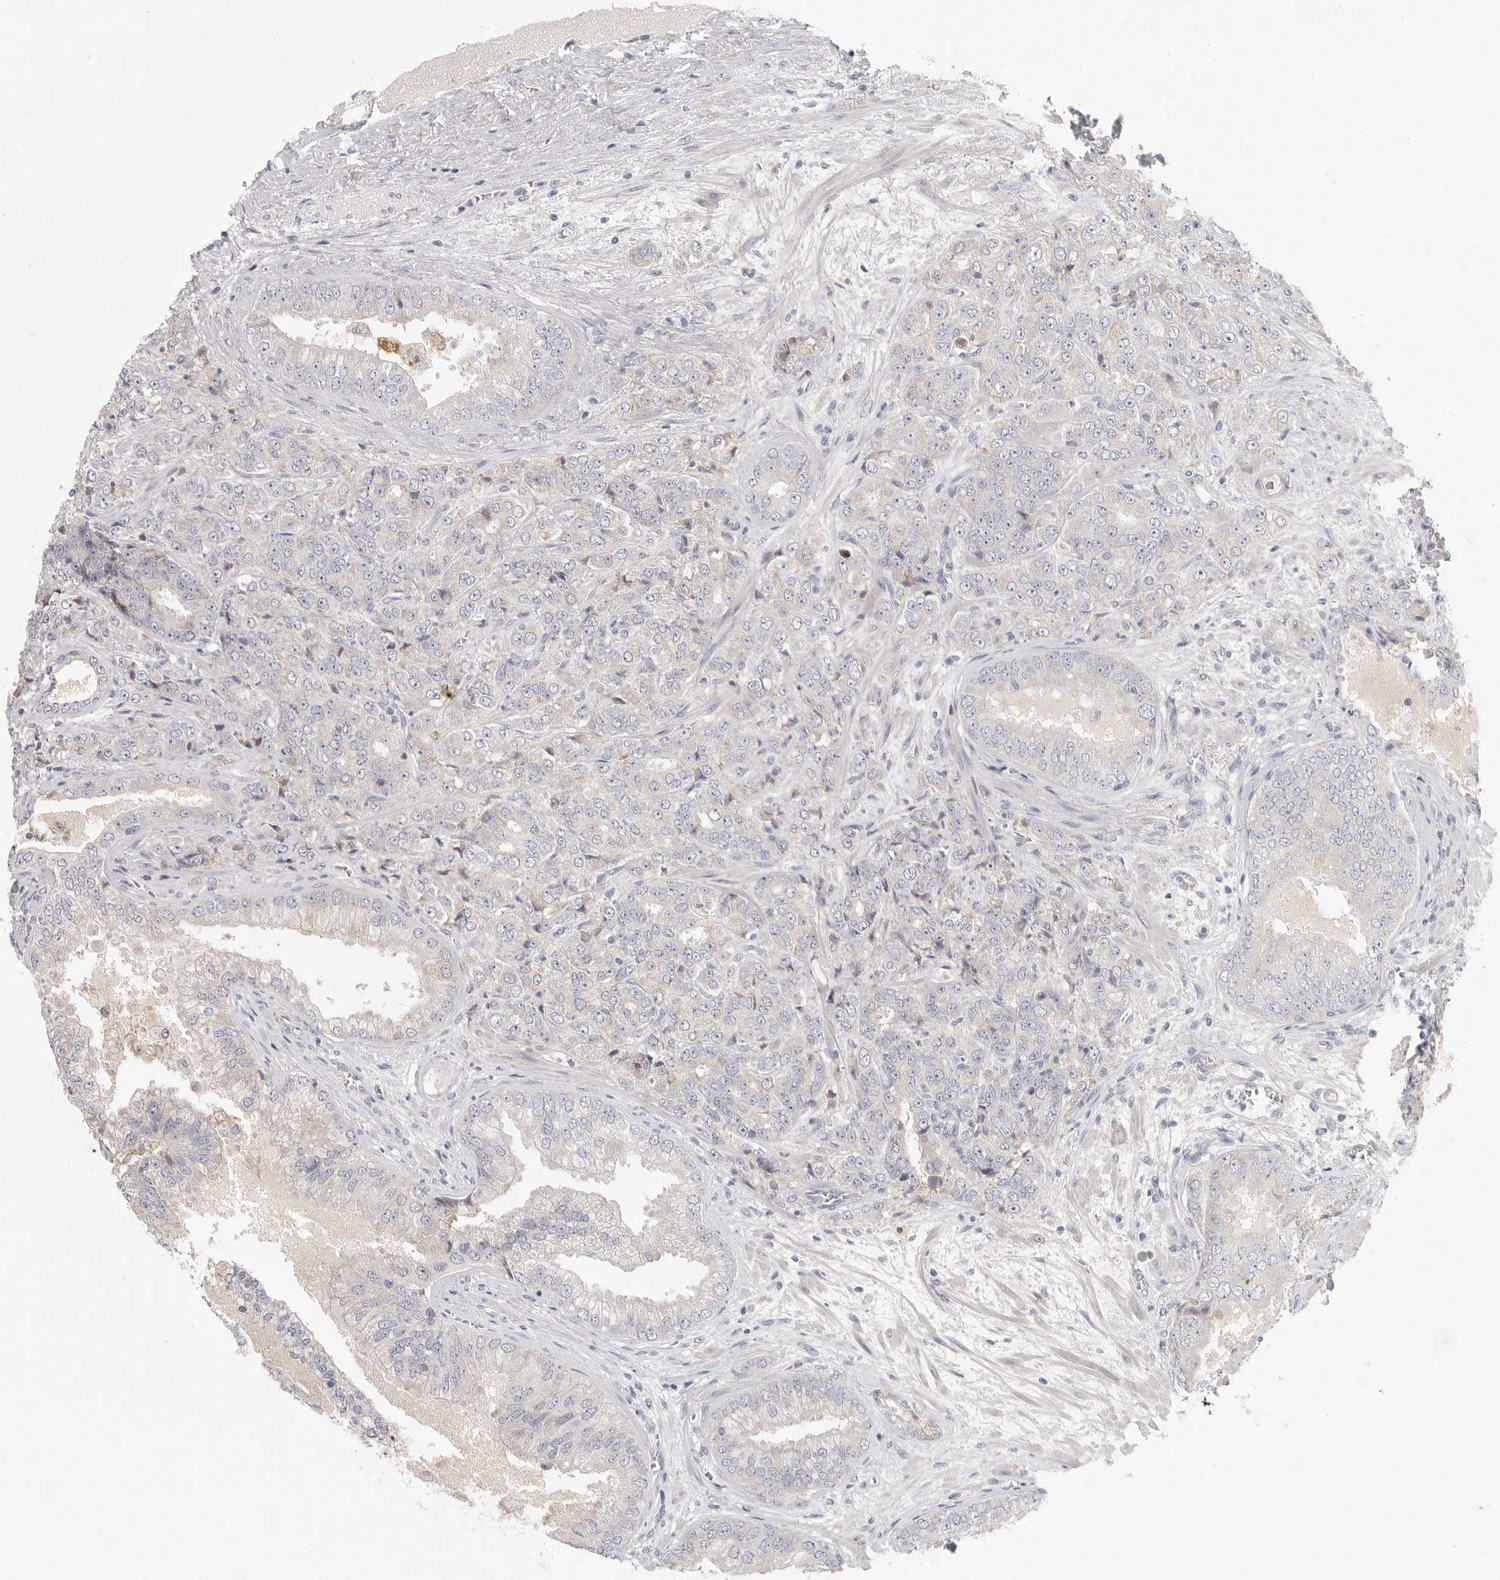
{"staining": {"intensity": "weak", "quantity": "<25%", "location": "cytoplasmic/membranous"}, "tissue": "prostate cancer", "cell_type": "Tumor cells", "image_type": "cancer", "snomed": [{"axis": "morphology", "description": "Adenocarcinoma, High grade"}, {"axis": "topography", "description": "Prostate"}], "caption": "Adenocarcinoma (high-grade) (prostate) was stained to show a protein in brown. There is no significant staining in tumor cells. The staining was performed using DAB (3,3'-diaminobenzidine) to visualize the protein expression in brown, while the nuclei were stained in blue with hematoxylin (Magnification: 20x).", "gene": "SLC25A36", "patient": {"sex": "male", "age": 58}}